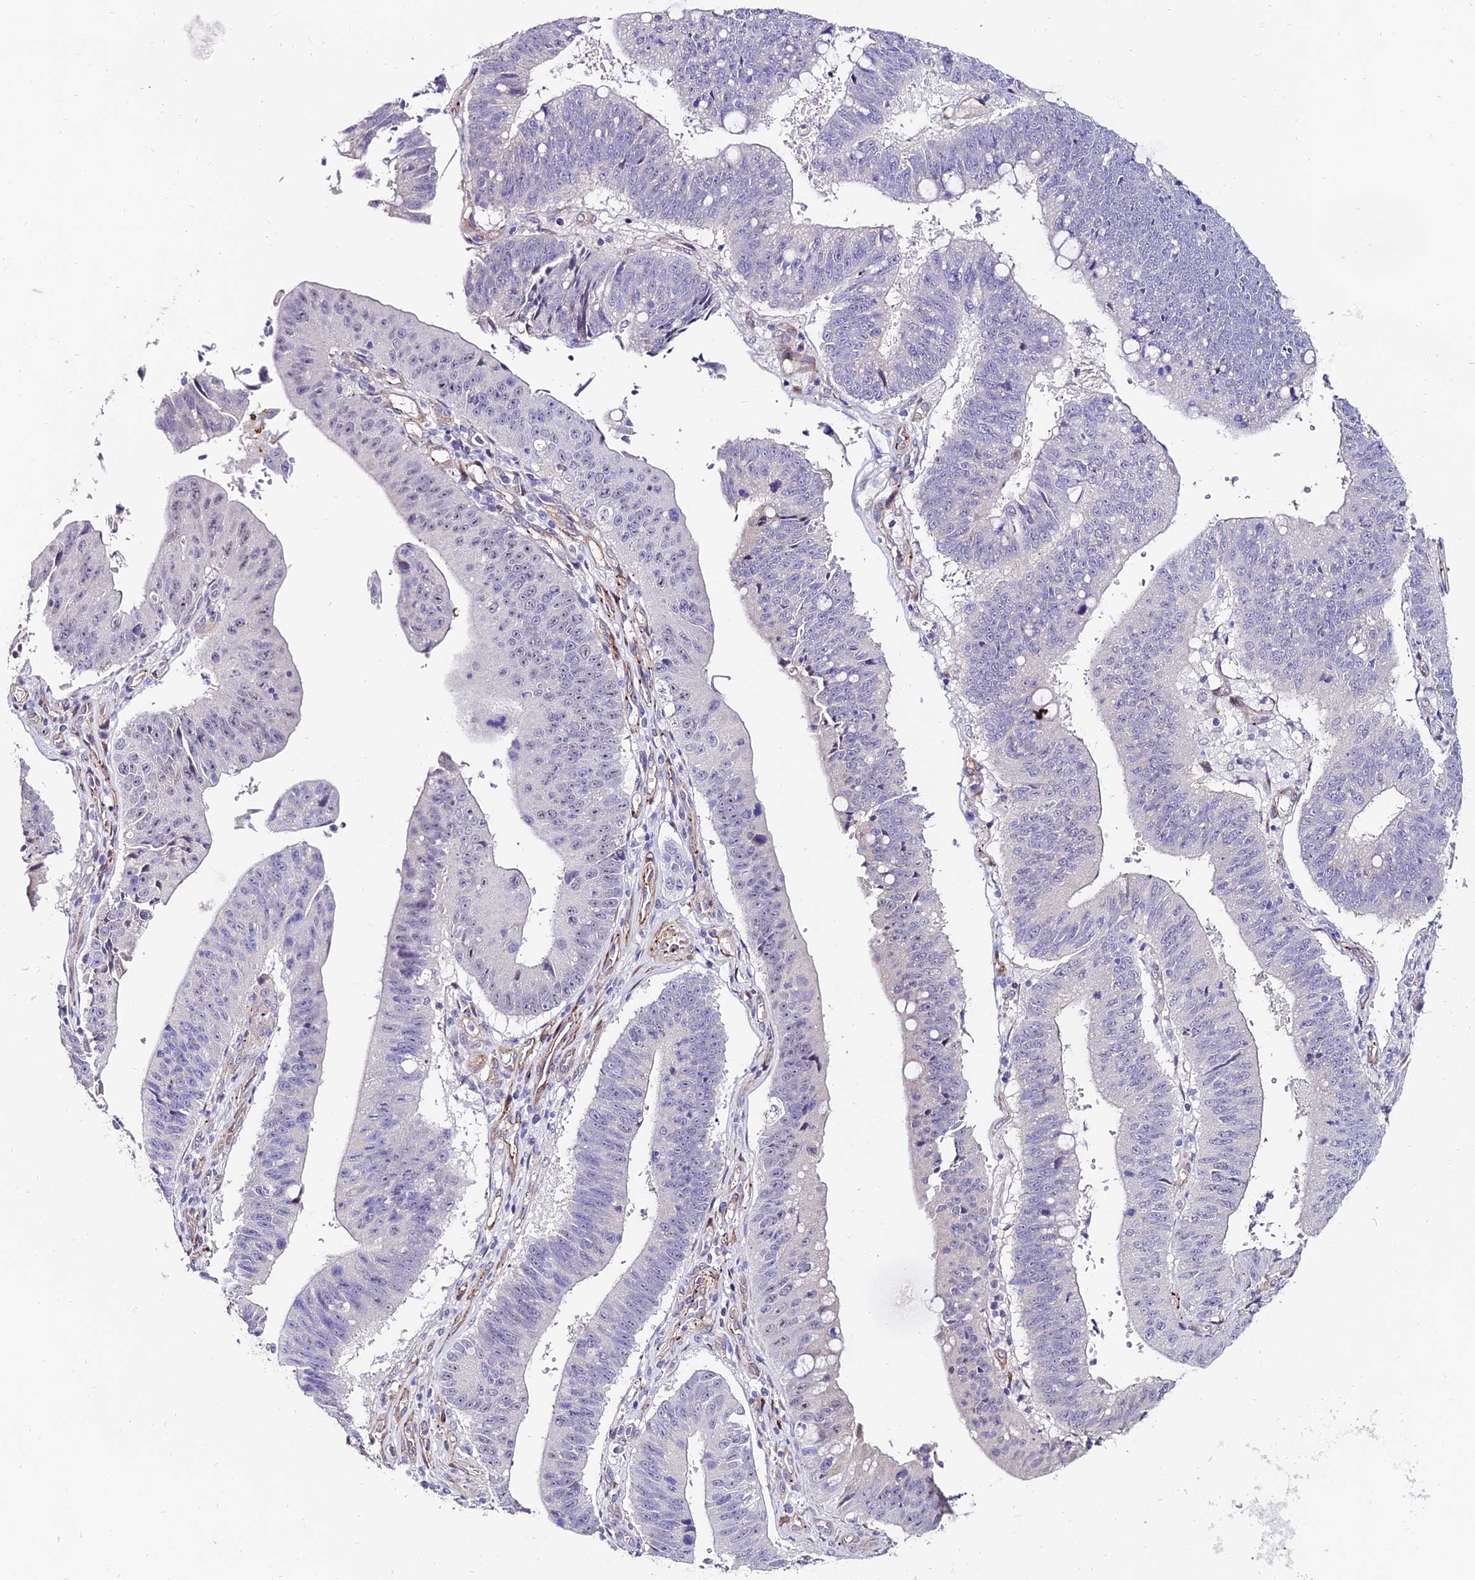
{"staining": {"intensity": "negative", "quantity": "none", "location": "none"}, "tissue": "stomach cancer", "cell_type": "Tumor cells", "image_type": "cancer", "snomed": [{"axis": "morphology", "description": "Adenocarcinoma, NOS"}, {"axis": "topography", "description": "Stomach"}], "caption": "Stomach cancer was stained to show a protein in brown. There is no significant staining in tumor cells.", "gene": "ALDH3B2", "patient": {"sex": "male", "age": 59}}